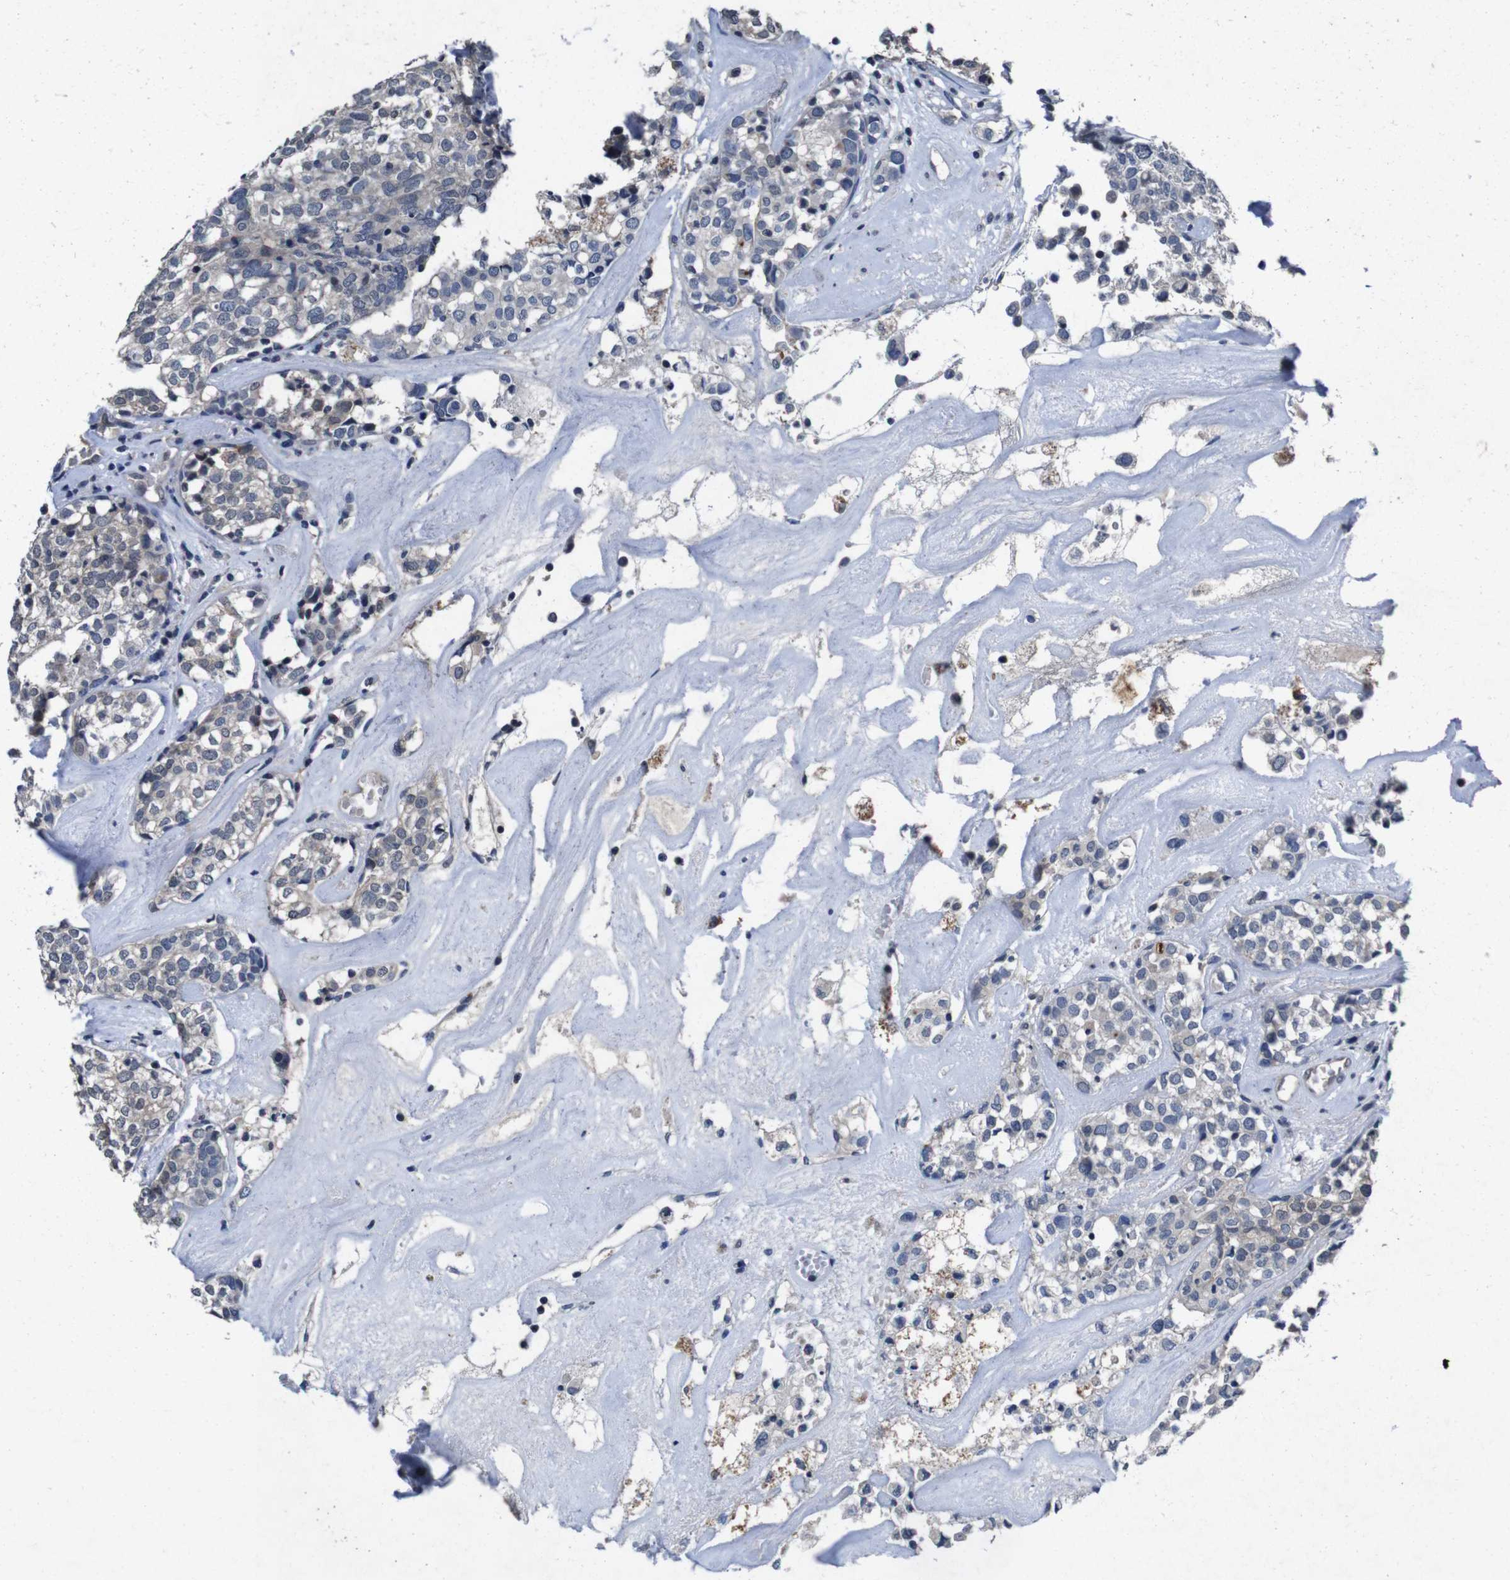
{"staining": {"intensity": "negative", "quantity": "none", "location": "none"}, "tissue": "head and neck cancer", "cell_type": "Tumor cells", "image_type": "cancer", "snomed": [{"axis": "morphology", "description": "Adenocarcinoma, NOS"}, {"axis": "topography", "description": "Salivary gland"}, {"axis": "topography", "description": "Head-Neck"}], "caption": "Head and neck cancer (adenocarcinoma) stained for a protein using immunohistochemistry (IHC) displays no expression tumor cells.", "gene": "AKT3", "patient": {"sex": "female", "age": 65}}